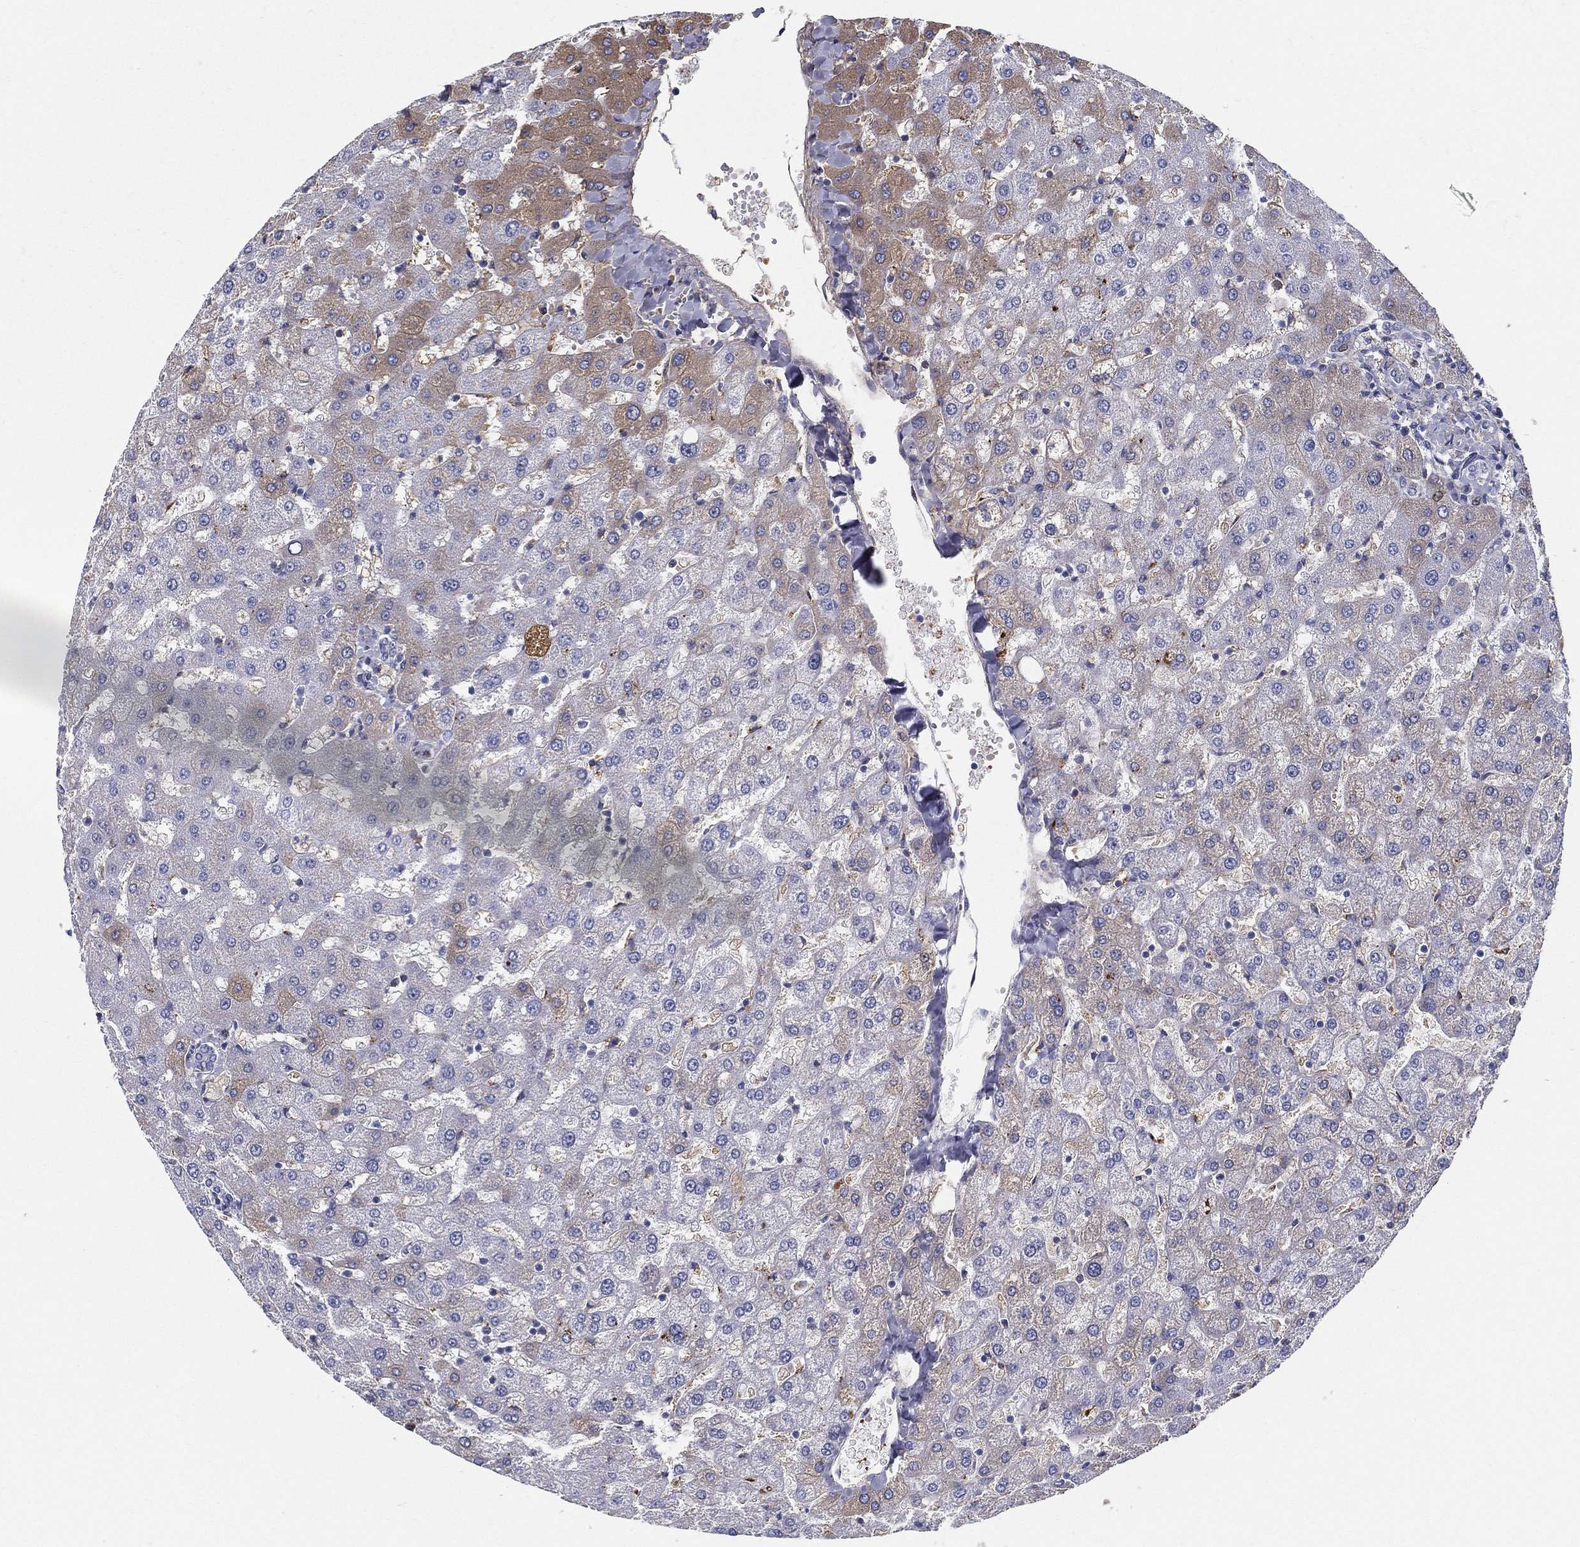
{"staining": {"intensity": "negative", "quantity": "none", "location": "none"}, "tissue": "liver", "cell_type": "Cholangiocytes", "image_type": "normal", "snomed": [{"axis": "morphology", "description": "Normal tissue, NOS"}, {"axis": "topography", "description": "Liver"}], "caption": "Immunohistochemistry of benign liver exhibits no expression in cholangiocytes. (IHC, brightfield microscopy, high magnification).", "gene": "IFNB1", "patient": {"sex": "female", "age": 50}}